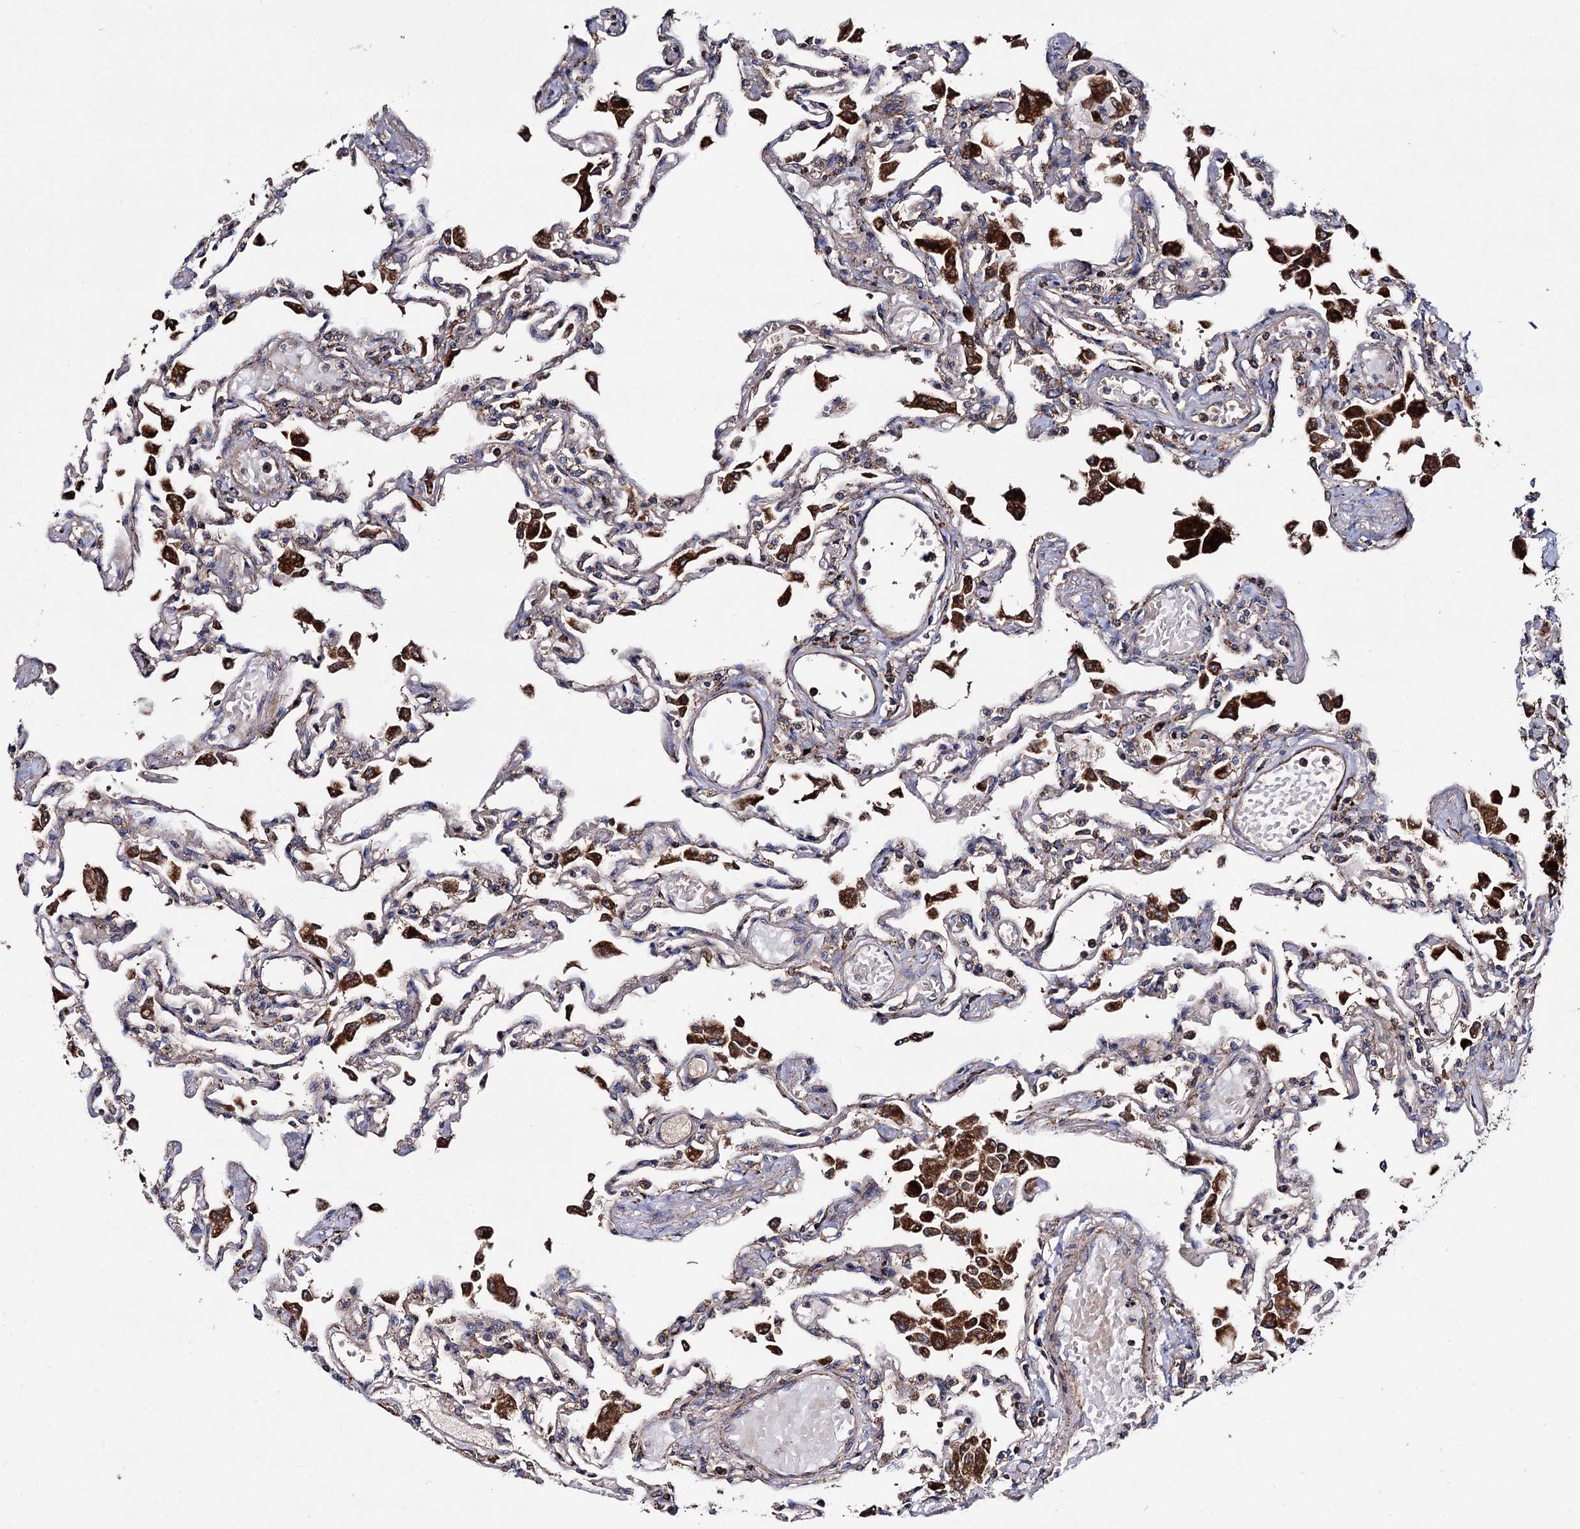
{"staining": {"intensity": "weak", "quantity": "25%-75%", "location": "cytoplasmic/membranous"}, "tissue": "lung", "cell_type": "Alveolar cells", "image_type": "normal", "snomed": [{"axis": "morphology", "description": "Normal tissue, NOS"}, {"axis": "topography", "description": "Bronchus"}, {"axis": "topography", "description": "Lung"}], "caption": "Weak cytoplasmic/membranous staining for a protein is appreciated in about 25%-75% of alveolar cells of benign lung using IHC.", "gene": "IQCH", "patient": {"sex": "female", "age": 49}}